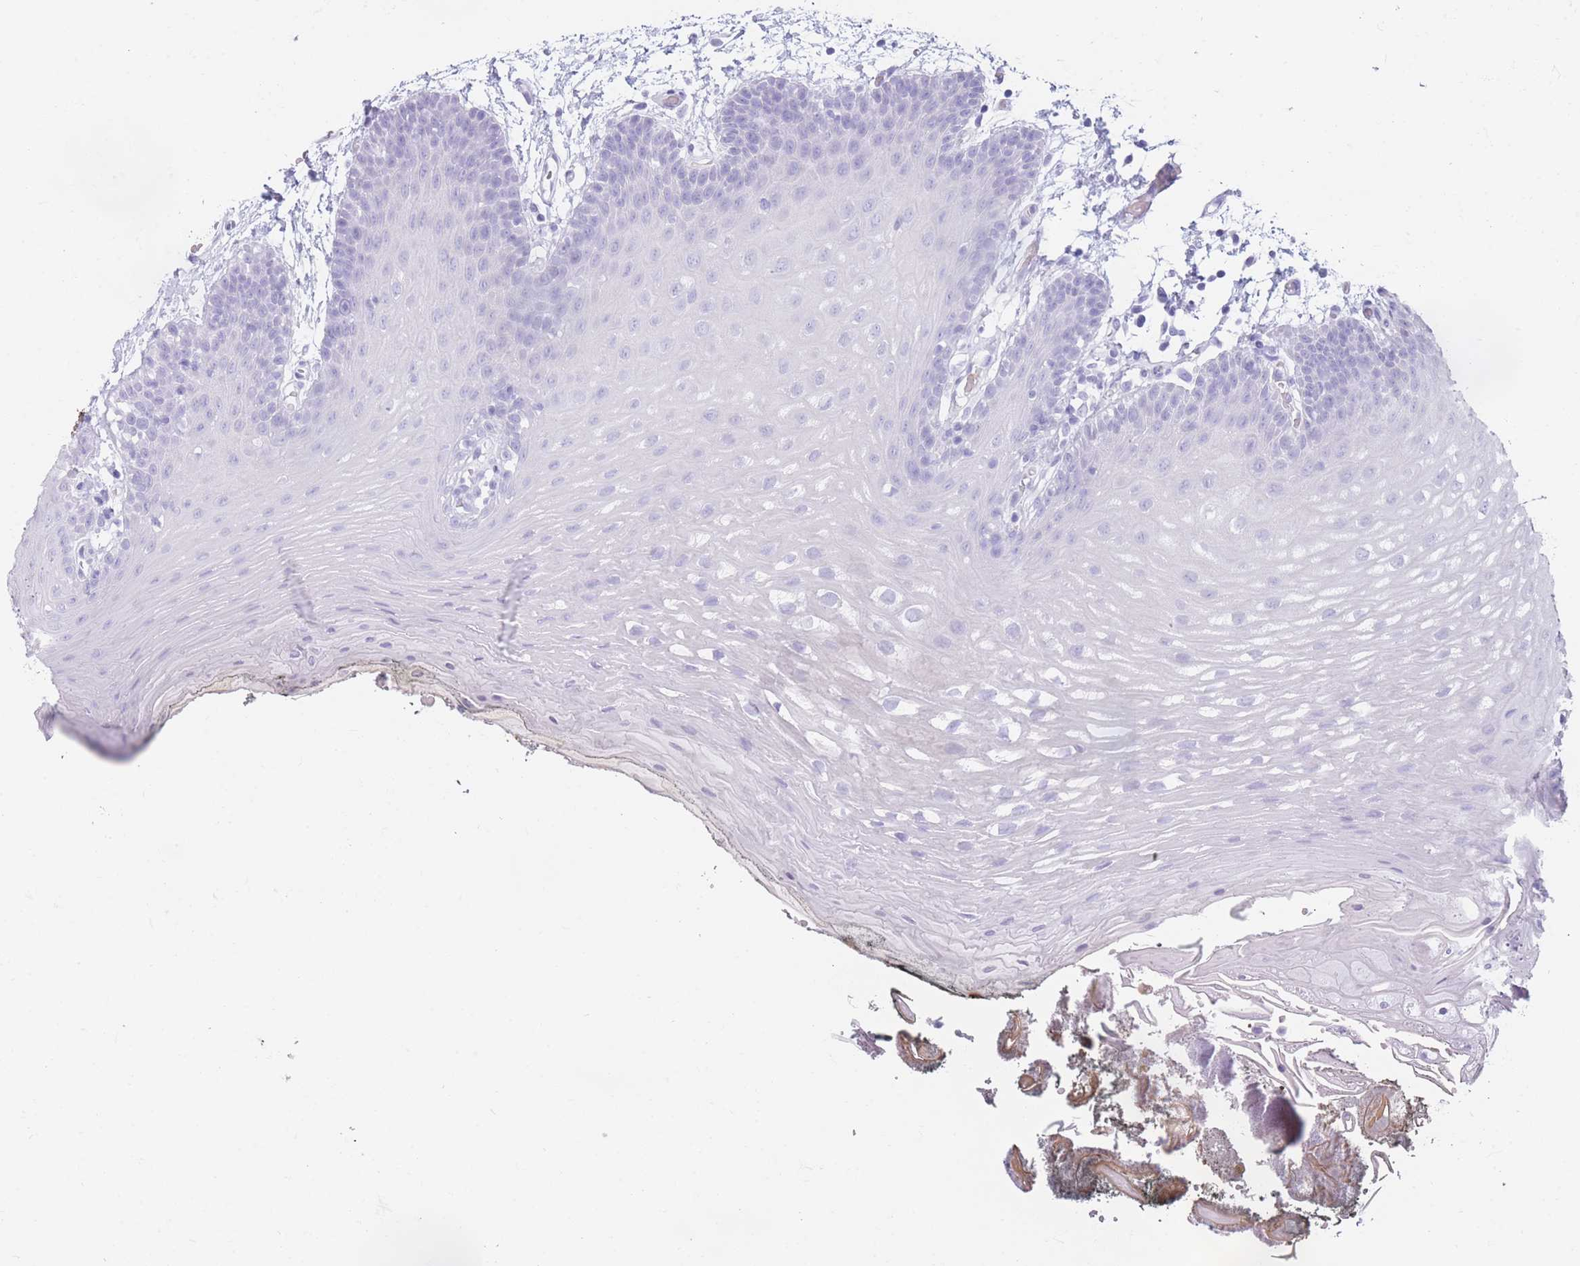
{"staining": {"intensity": "negative", "quantity": "none", "location": "none"}, "tissue": "oral mucosa", "cell_type": "Squamous epithelial cells", "image_type": "normal", "snomed": [{"axis": "morphology", "description": "Normal tissue, NOS"}, {"axis": "morphology", "description": "Squamous cell carcinoma, NOS"}, {"axis": "topography", "description": "Oral tissue"}, {"axis": "topography", "description": "Head-Neck"}], "caption": "Immunohistochemistry (IHC) of unremarkable human oral mucosa reveals no staining in squamous epithelial cells. (Brightfield microscopy of DAB (3,3'-diaminobenzidine) IHC at high magnification).", "gene": "TNFSF11", "patient": {"sex": "female", "age": 81}}